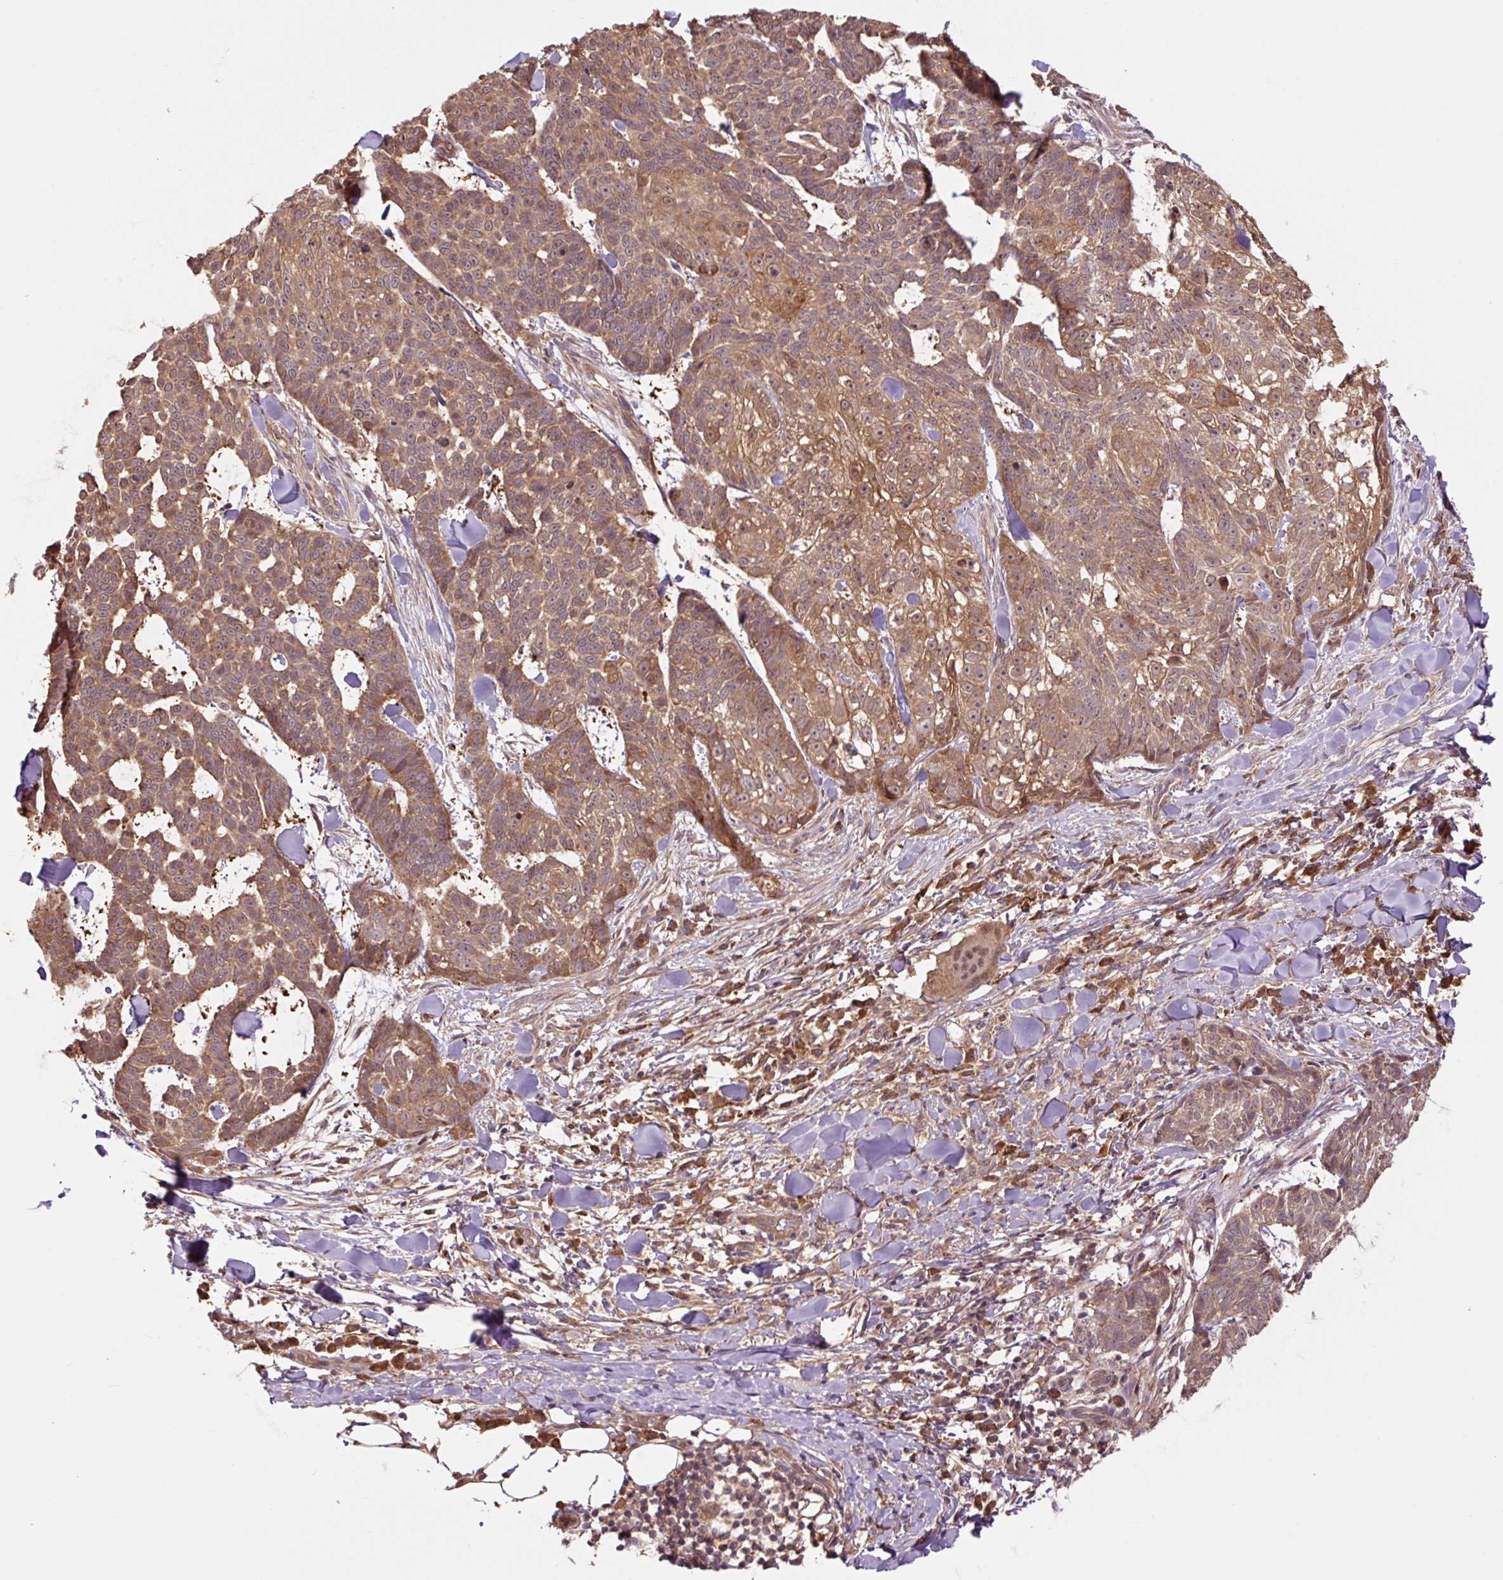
{"staining": {"intensity": "moderate", "quantity": ">75%", "location": "cytoplasmic/membranous"}, "tissue": "skin cancer", "cell_type": "Tumor cells", "image_type": "cancer", "snomed": [{"axis": "morphology", "description": "Basal cell carcinoma"}, {"axis": "topography", "description": "Skin"}], "caption": "Immunohistochemistry (IHC) of basal cell carcinoma (skin) shows medium levels of moderate cytoplasmic/membranous staining in approximately >75% of tumor cells.", "gene": "TPT1", "patient": {"sex": "female", "age": 93}}